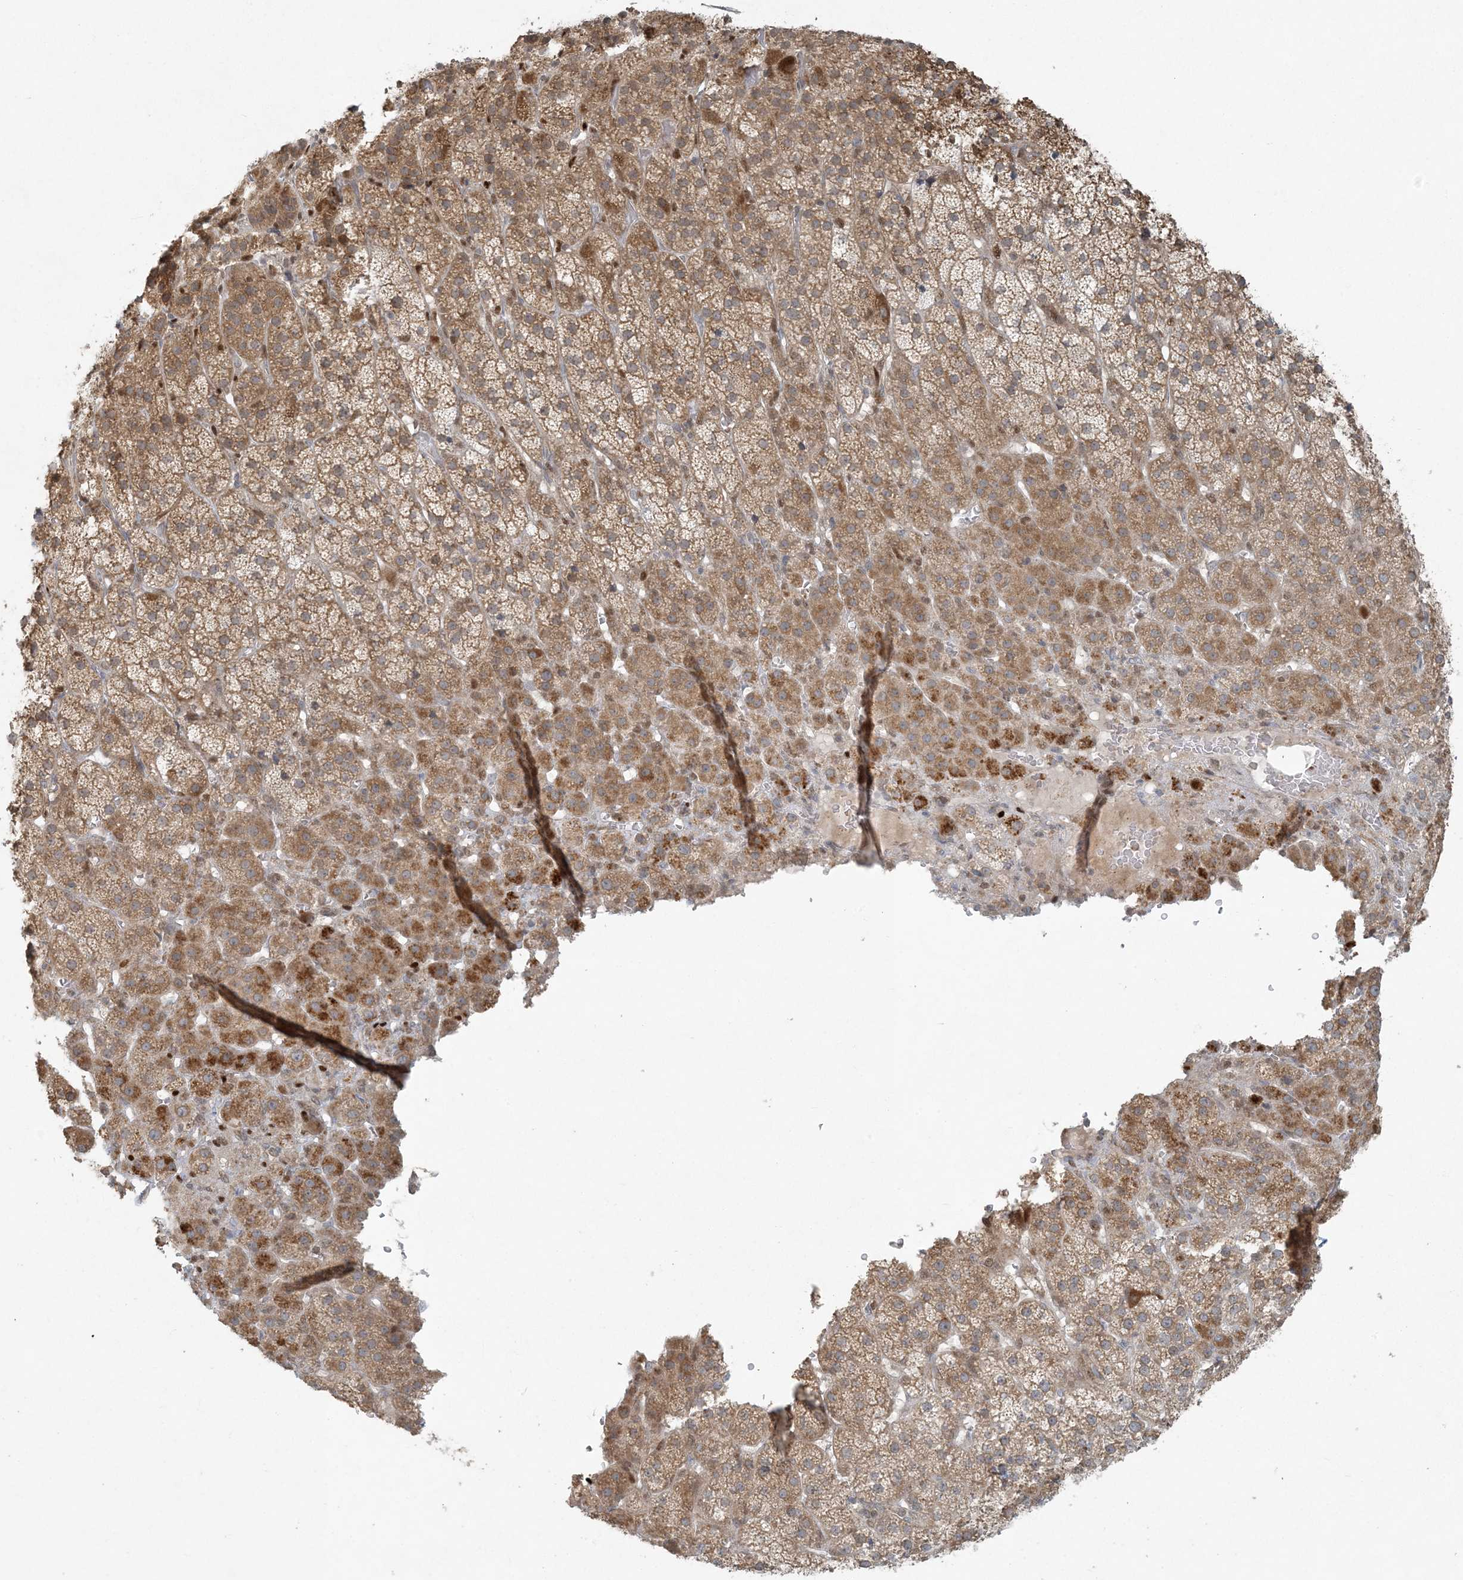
{"staining": {"intensity": "moderate", "quantity": "25%-75%", "location": "cytoplasmic/membranous"}, "tissue": "adrenal gland", "cell_type": "Glandular cells", "image_type": "normal", "snomed": [{"axis": "morphology", "description": "Normal tissue, NOS"}, {"axis": "topography", "description": "Adrenal gland"}], "caption": "Human adrenal gland stained with a brown dye exhibits moderate cytoplasmic/membranous positive positivity in approximately 25%-75% of glandular cells.", "gene": "CTDNEP1", "patient": {"sex": "female", "age": 57}}